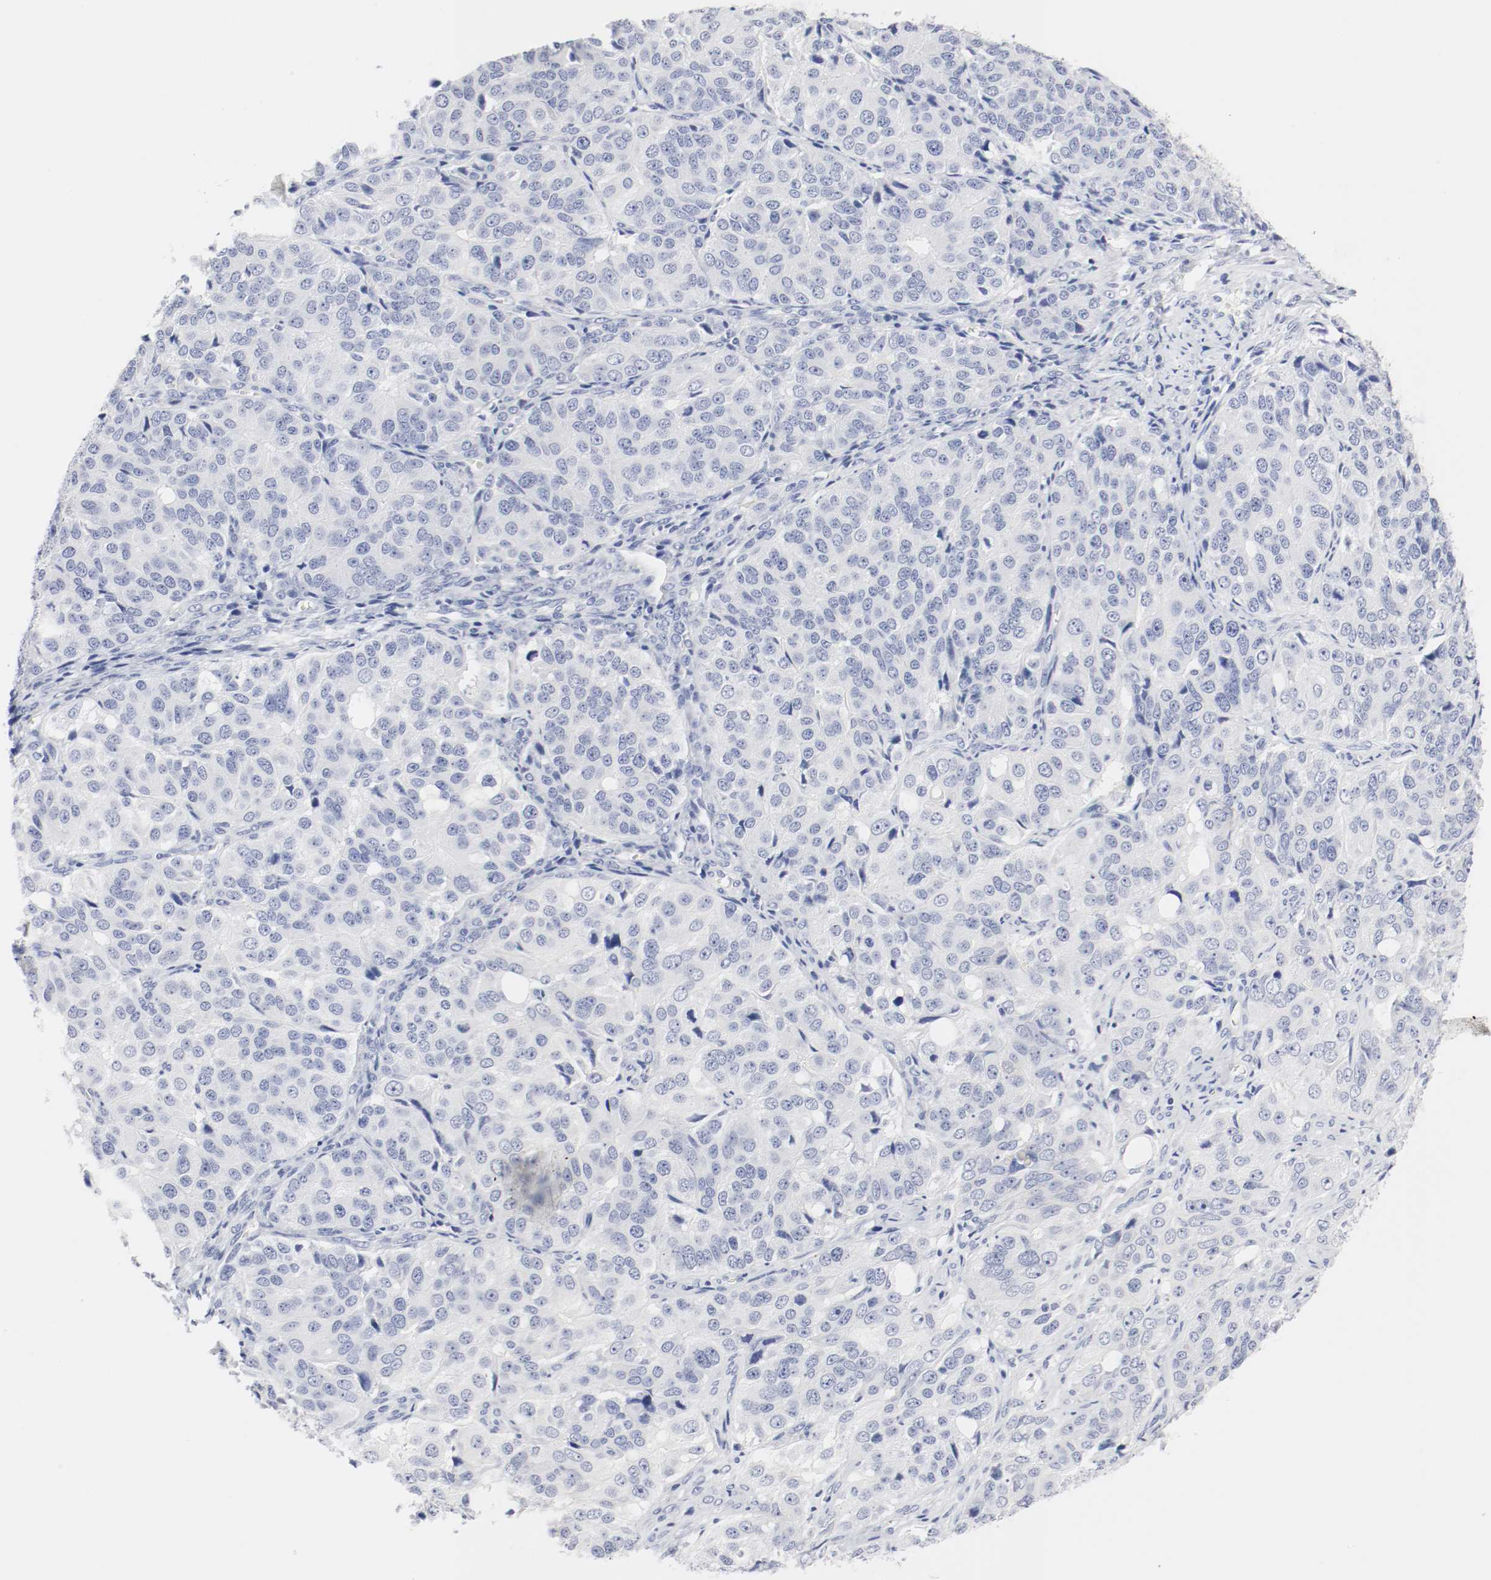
{"staining": {"intensity": "negative", "quantity": "none", "location": "none"}, "tissue": "ovarian cancer", "cell_type": "Tumor cells", "image_type": "cancer", "snomed": [{"axis": "morphology", "description": "Carcinoma, endometroid"}, {"axis": "topography", "description": "Ovary"}], "caption": "Immunohistochemistry (IHC) image of neoplastic tissue: ovarian cancer stained with DAB (3,3'-diaminobenzidine) exhibits no significant protein expression in tumor cells. The staining is performed using DAB (3,3'-diaminobenzidine) brown chromogen with nuclei counter-stained in using hematoxylin.", "gene": "GAD1", "patient": {"sex": "female", "age": 51}}